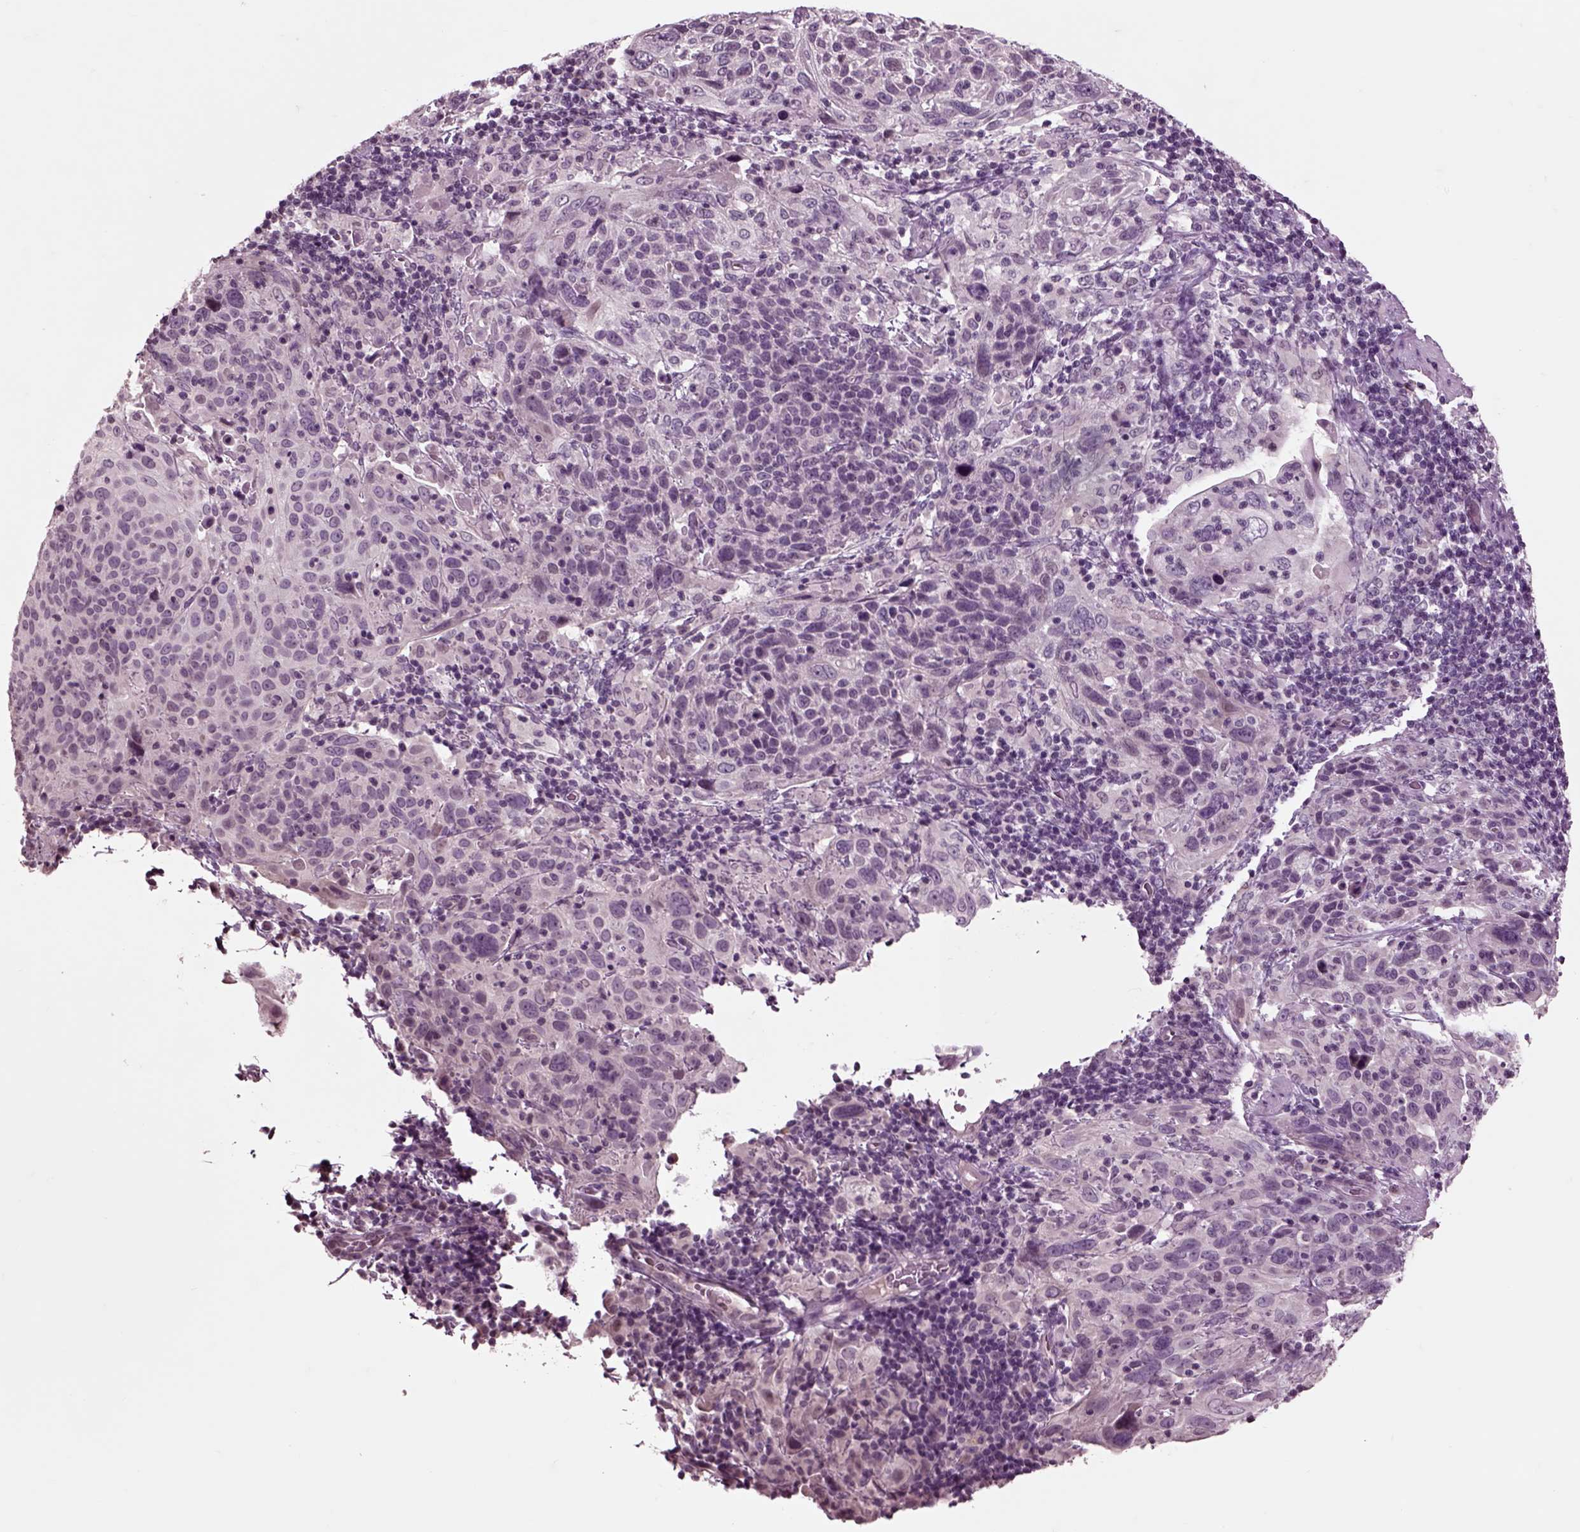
{"staining": {"intensity": "negative", "quantity": "none", "location": "none"}, "tissue": "cervical cancer", "cell_type": "Tumor cells", "image_type": "cancer", "snomed": [{"axis": "morphology", "description": "Squamous cell carcinoma, NOS"}, {"axis": "topography", "description": "Cervix"}], "caption": "Protein analysis of cervical cancer (squamous cell carcinoma) reveals no significant staining in tumor cells. (DAB immunohistochemistry visualized using brightfield microscopy, high magnification).", "gene": "CHGB", "patient": {"sex": "female", "age": 61}}